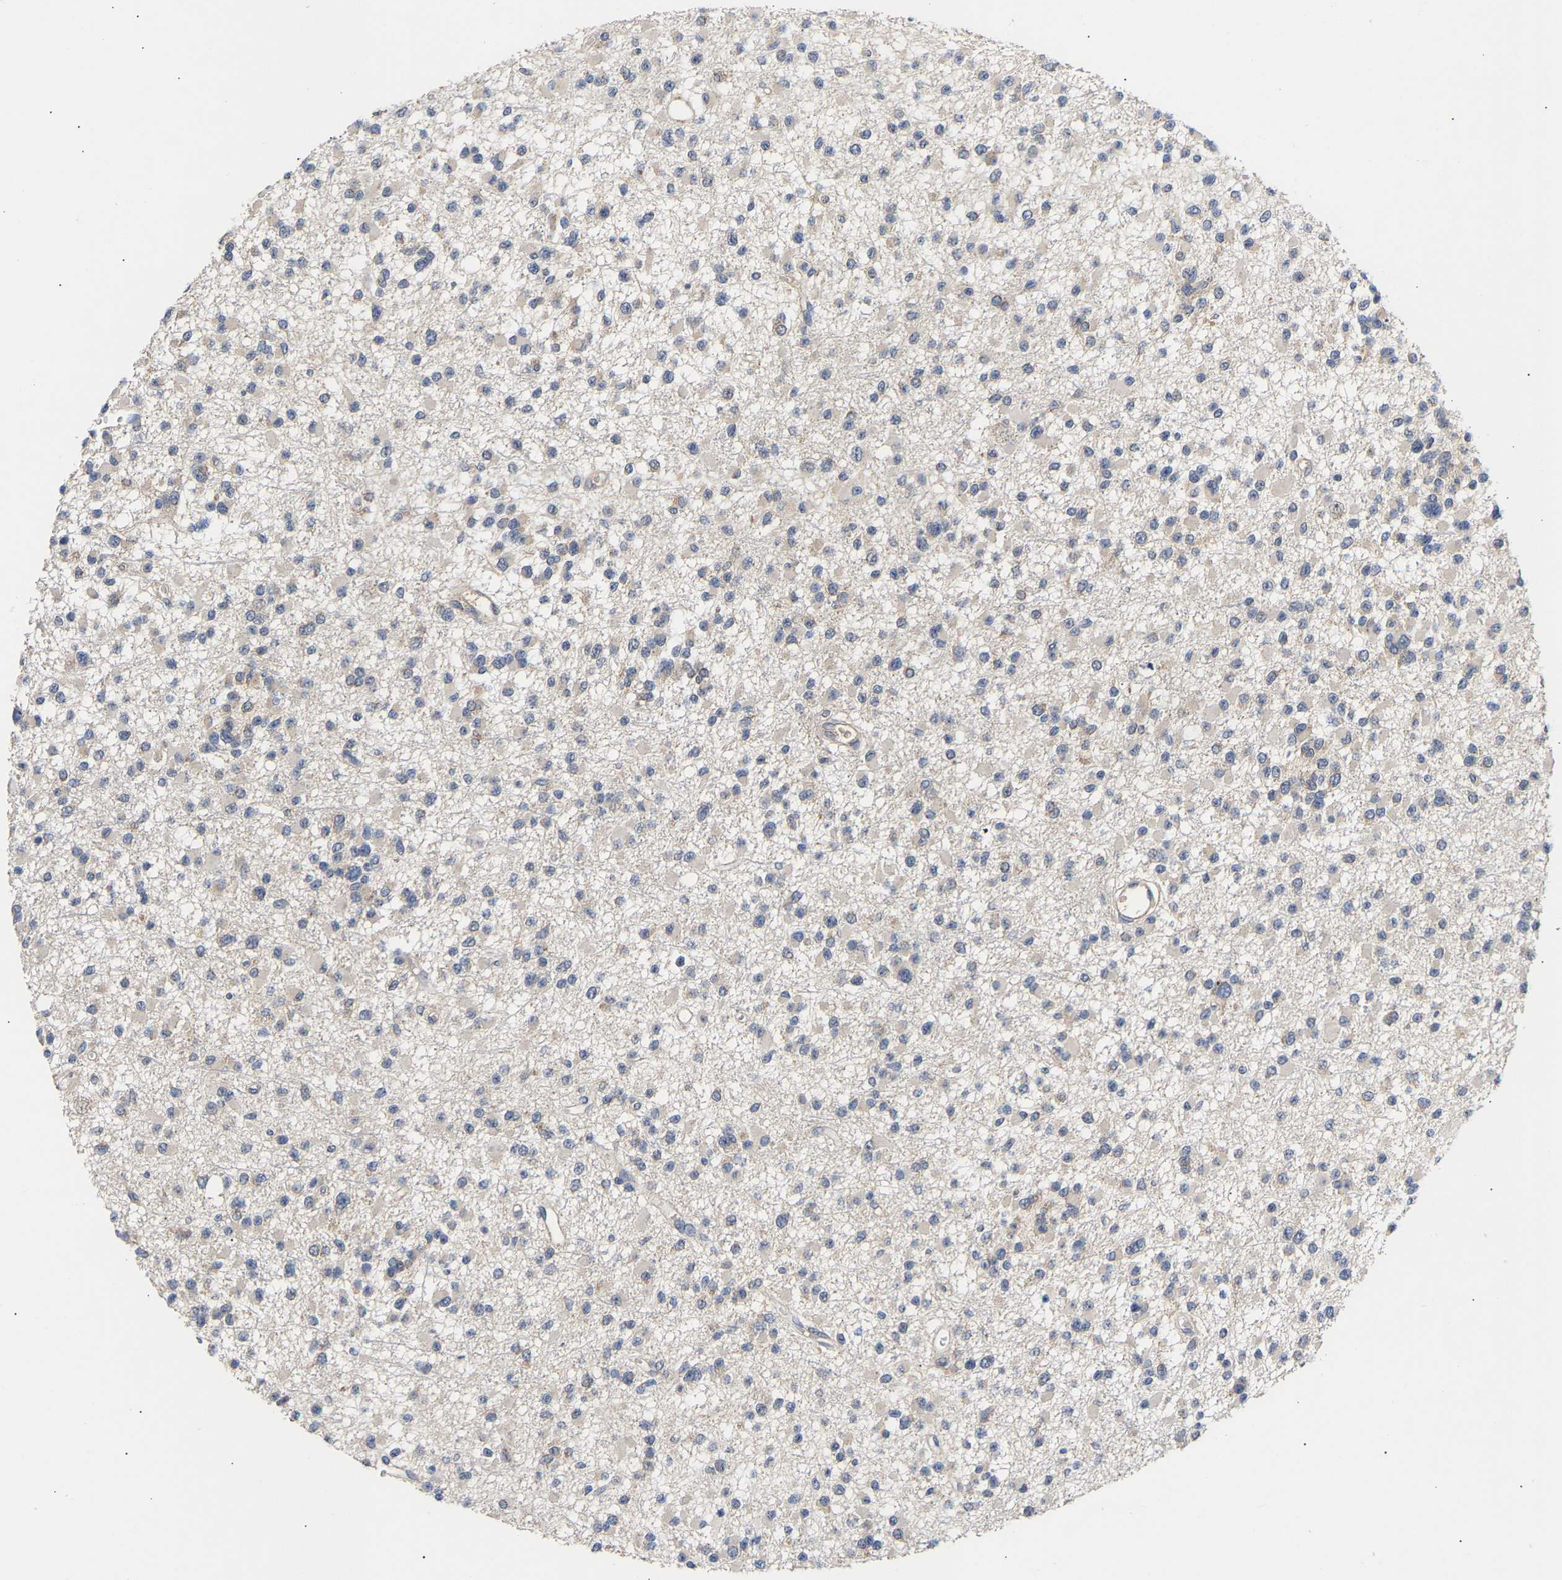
{"staining": {"intensity": "negative", "quantity": "none", "location": "none"}, "tissue": "glioma", "cell_type": "Tumor cells", "image_type": "cancer", "snomed": [{"axis": "morphology", "description": "Glioma, malignant, Low grade"}, {"axis": "topography", "description": "Brain"}], "caption": "High power microscopy image of an immunohistochemistry (IHC) image of glioma, revealing no significant expression in tumor cells. (DAB immunohistochemistry with hematoxylin counter stain).", "gene": "KASH5", "patient": {"sex": "female", "age": 22}}